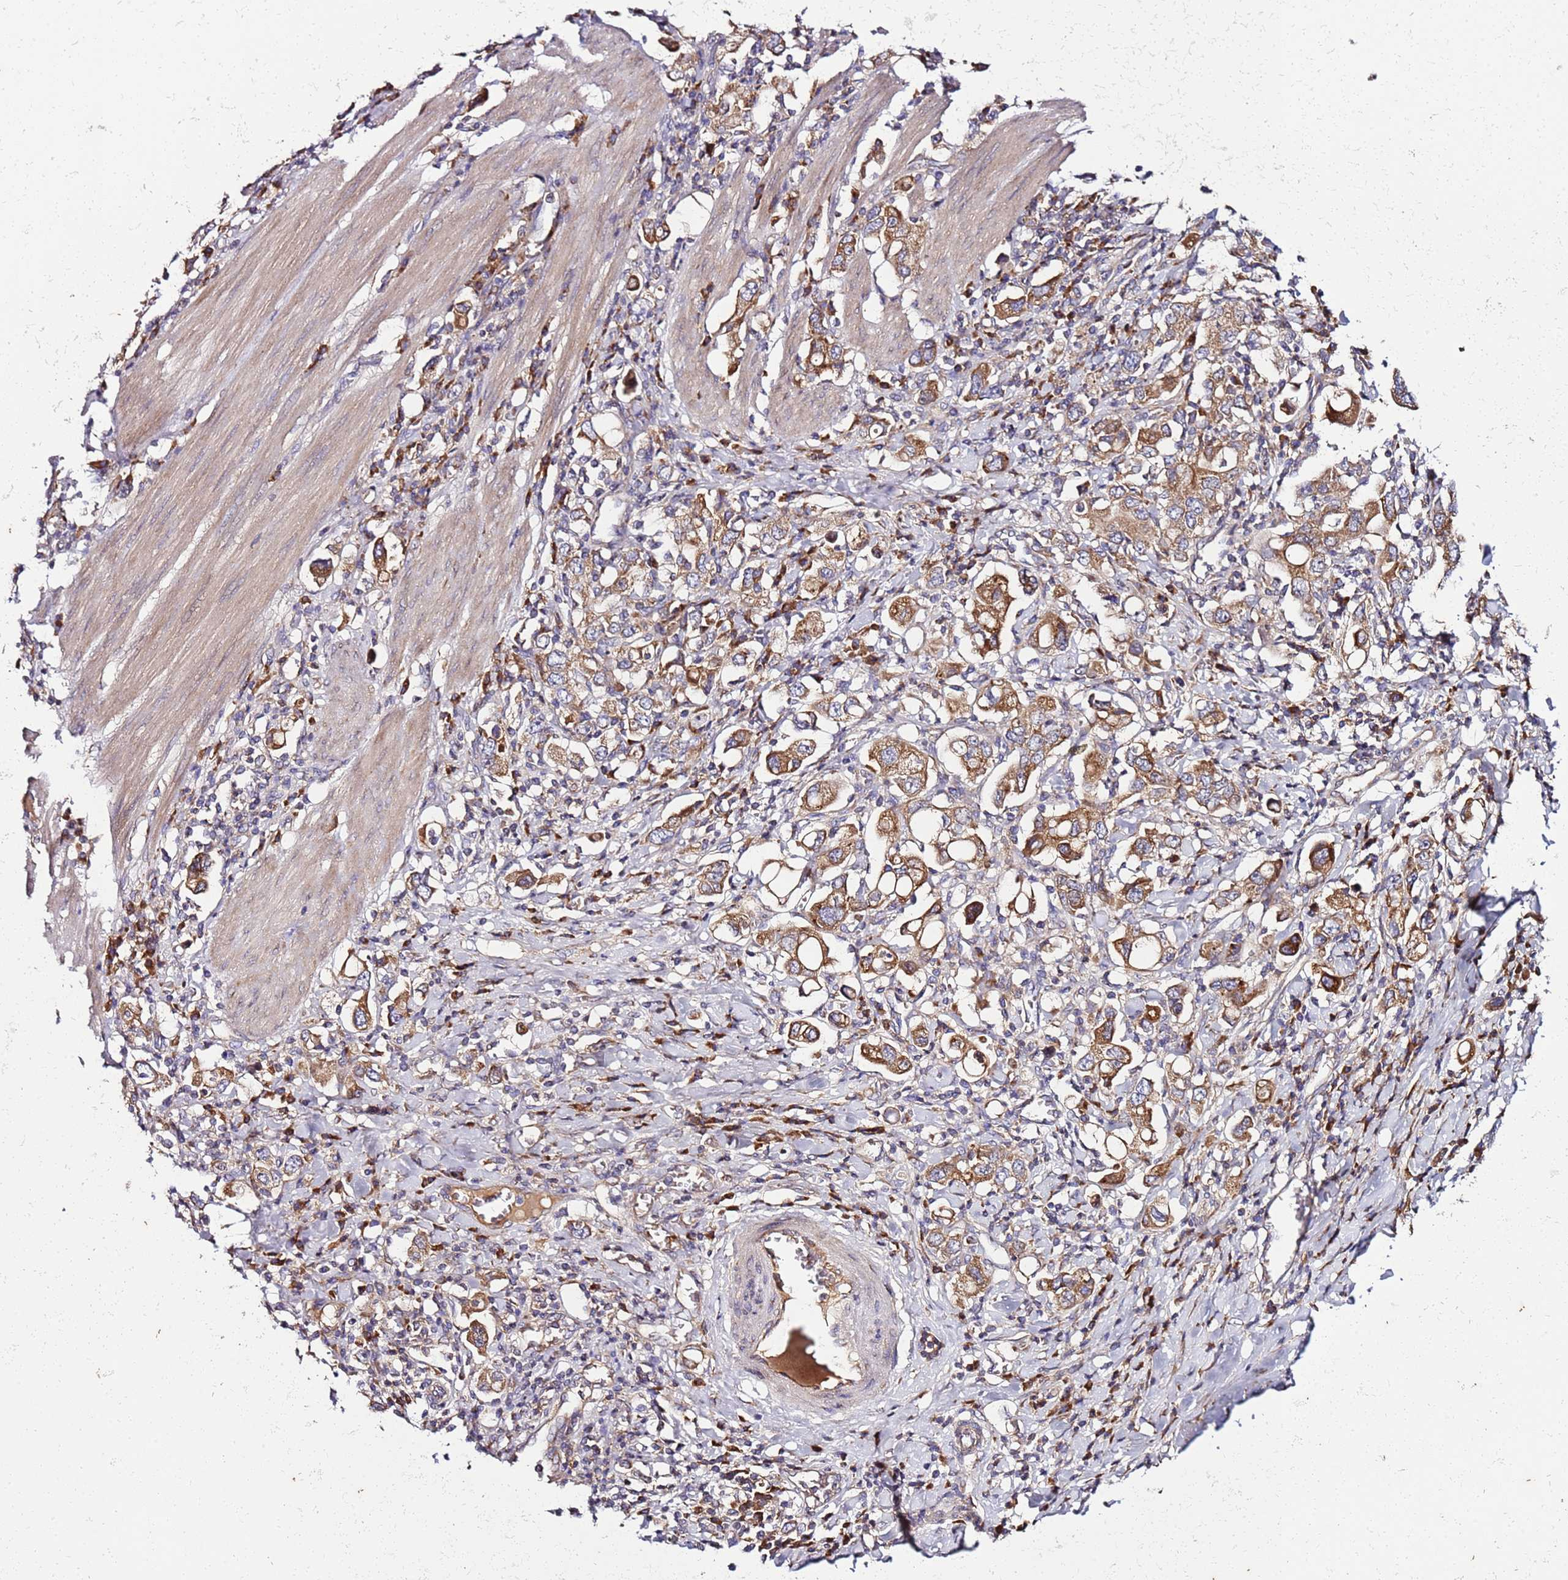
{"staining": {"intensity": "moderate", "quantity": ">75%", "location": "cytoplasmic/membranous"}, "tissue": "stomach cancer", "cell_type": "Tumor cells", "image_type": "cancer", "snomed": [{"axis": "morphology", "description": "Adenocarcinoma, NOS"}, {"axis": "topography", "description": "Stomach, upper"}], "caption": "This is an image of immunohistochemistry (IHC) staining of stomach adenocarcinoma, which shows moderate expression in the cytoplasmic/membranous of tumor cells.", "gene": "C19orf12", "patient": {"sex": "male", "age": 62}}